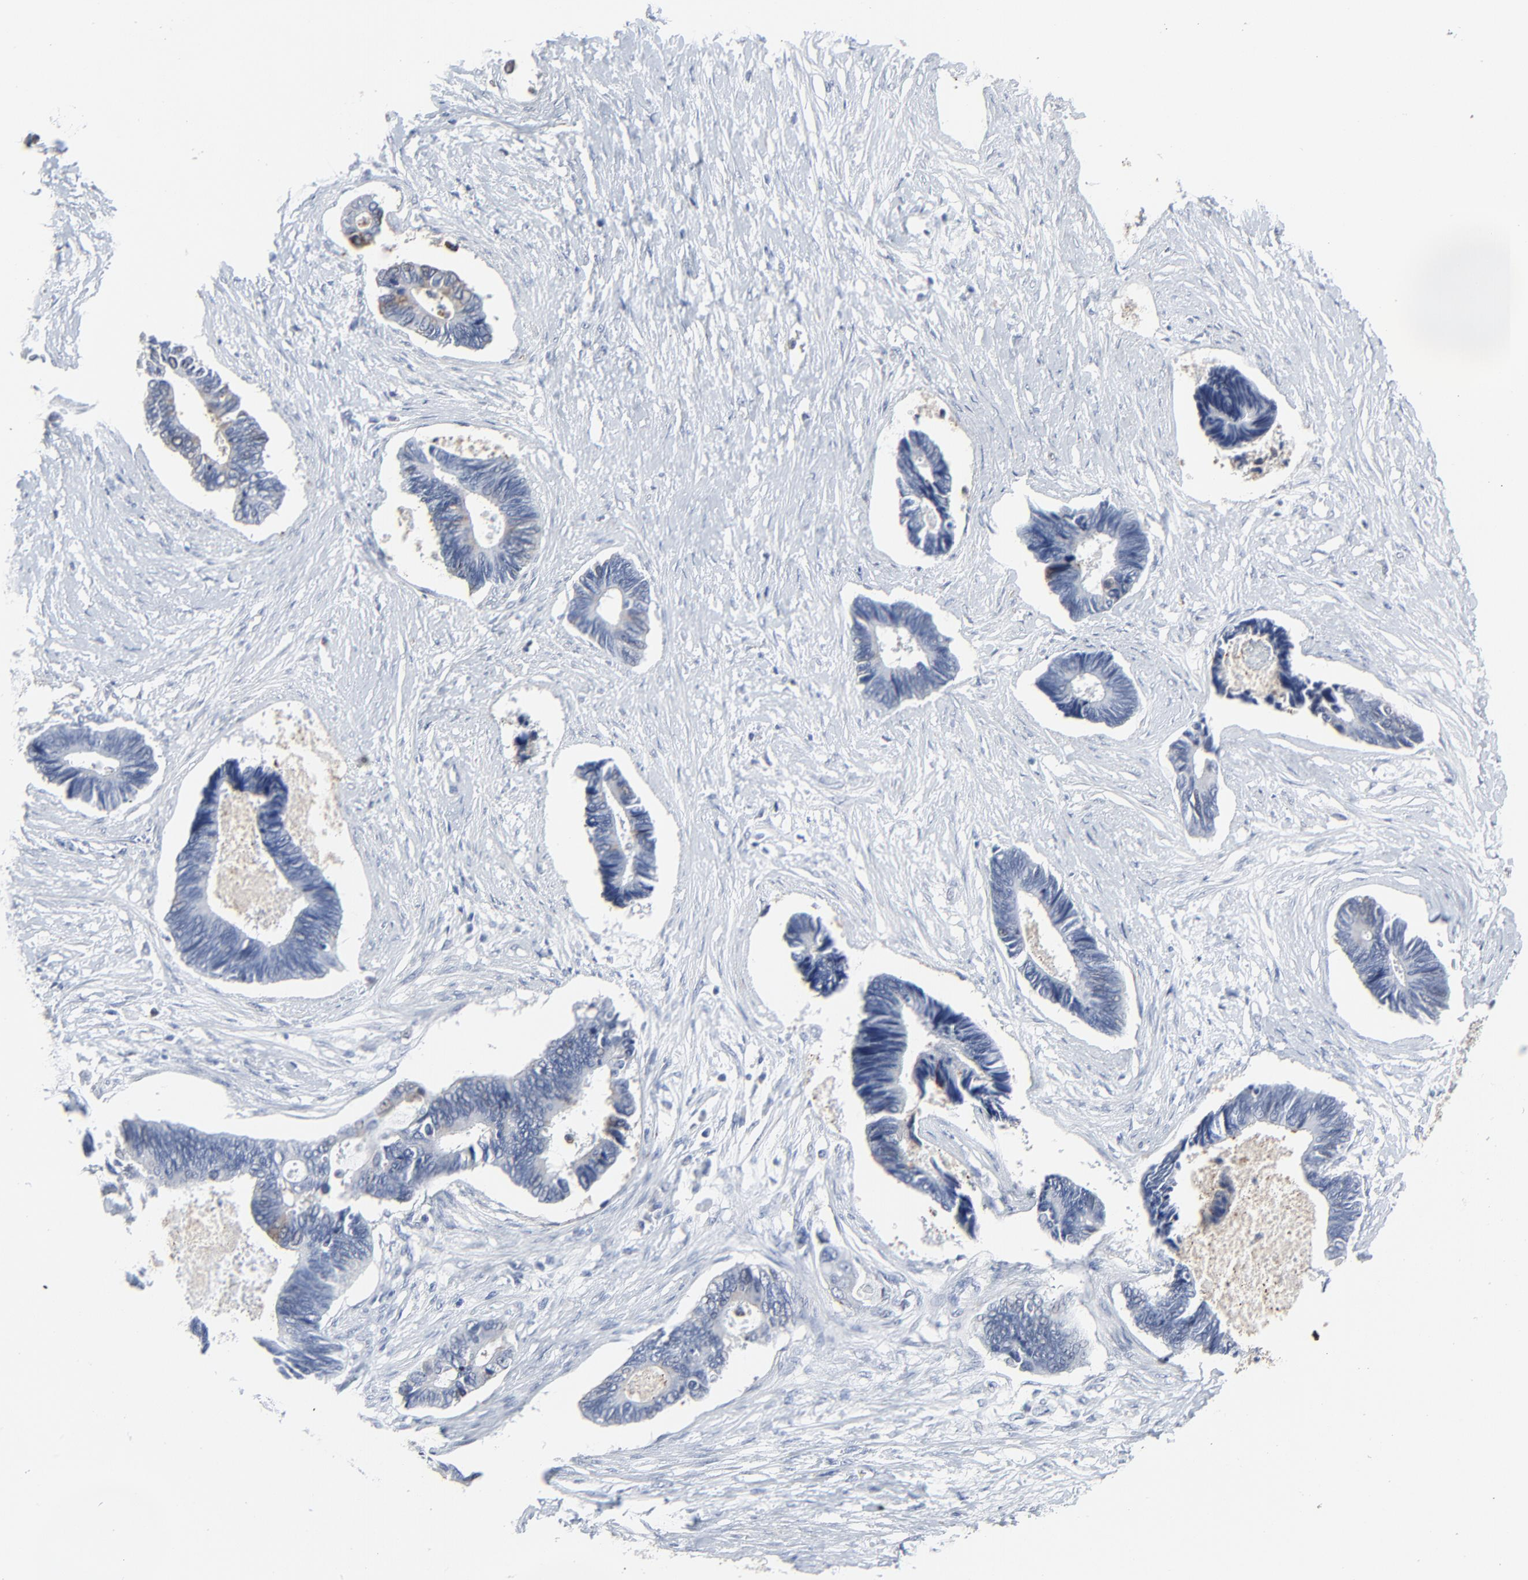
{"staining": {"intensity": "weak", "quantity": "<25%", "location": "cytoplasmic/membranous"}, "tissue": "pancreatic cancer", "cell_type": "Tumor cells", "image_type": "cancer", "snomed": [{"axis": "morphology", "description": "Adenocarcinoma, NOS"}, {"axis": "topography", "description": "Pancreas"}], "caption": "Immunohistochemistry micrograph of pancreatic cancer stained for a protein (brown), which reveals no staining in tumor cells.", "gene": "BIRC3", "patient": {"sex": "female", "age": 70}}